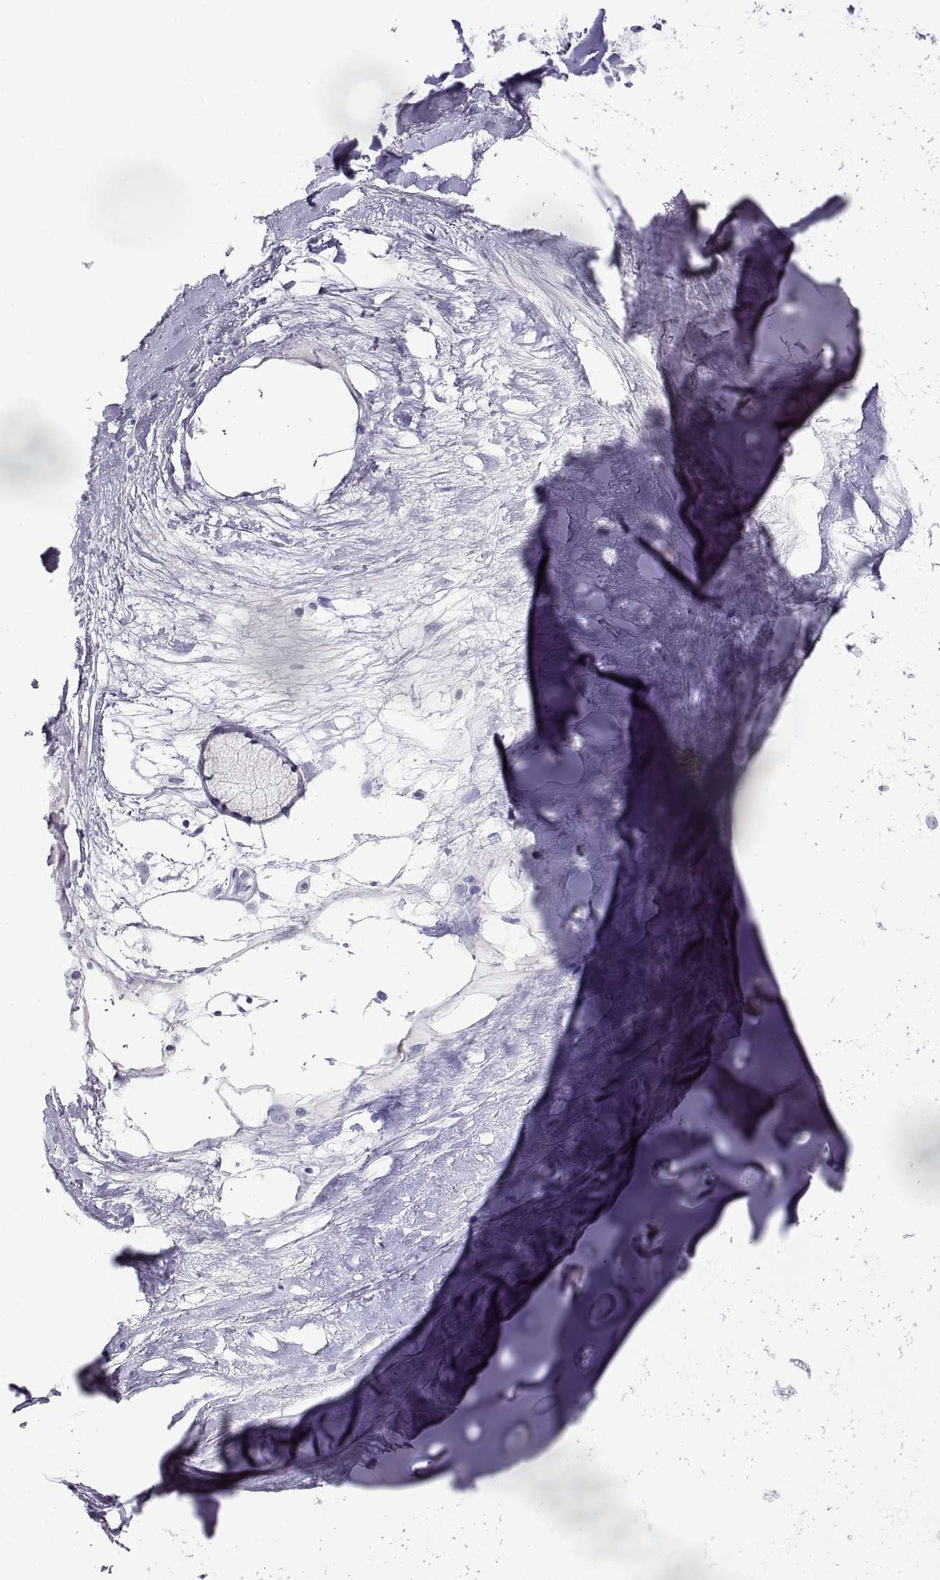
{"staining": {"intensity": "negative", "quantity": "none", "location": "none"}, "tissue": "adipose tissue", "cell_type": "Adipocytes", "image_type": "normal", "snomed": [{"axis": "morphology", "description": "Normal tissue, NOS"}, {"axis": "morphology", "description": "Squamous cell carcinoma, NOS"}, {"axis": "topography", "description": "Cartilage tissue"}, {"axis": "topography", "description": "Lung"}], "caption": "Immunohistochemistry (IHC) histopathology image of normal adipose tissue: human adipose tissue stained with DAB (3,3'-diaminobenzidine) reveals no significant protein positivity in adipocytes.", "gene": "RLBP1", "patient": {"sex": "male", "age": 66}}